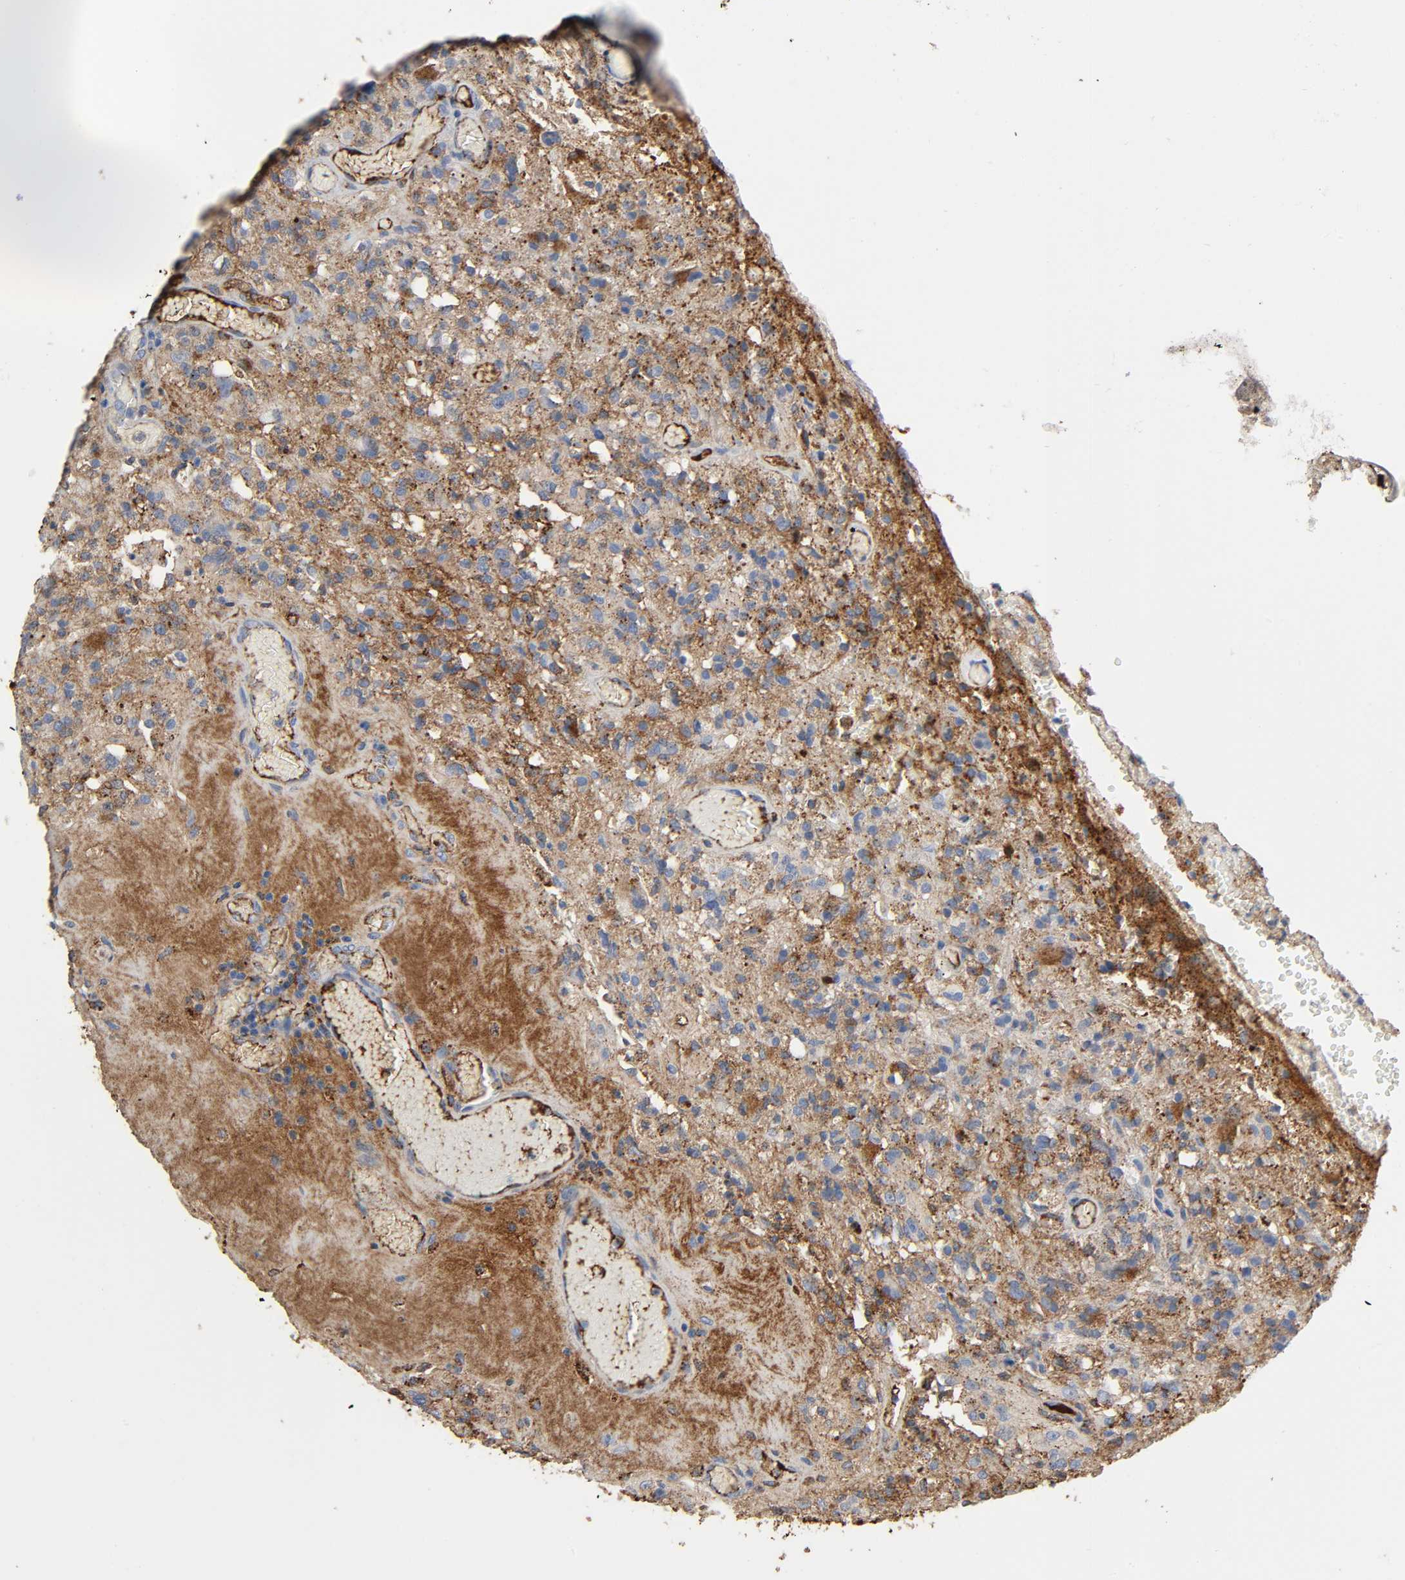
{"staining": {"intensity": "moderate", "quantity": "25%-75%", "location": "cytoplasmic/membranous"}, "tissue": "glioma", "cell_type": "Tumor cells", "image_type": "cancer", "snomed": [{"axis": "morphology", "description": "Normal tissue, NOS"}, {"axis": "morphology", "description": "Glioma, malignant, High grade"}, {"axis": "topography", "description": "Cerebral cortex"}], "caption": "Immunohistochemical staining of glioma reveals moderate cytoplasmic/membranous protein staining in approximately 25%-75% of tumor cells.", "gene": "C3", "patient": {"sex": "male", "age": 56}}